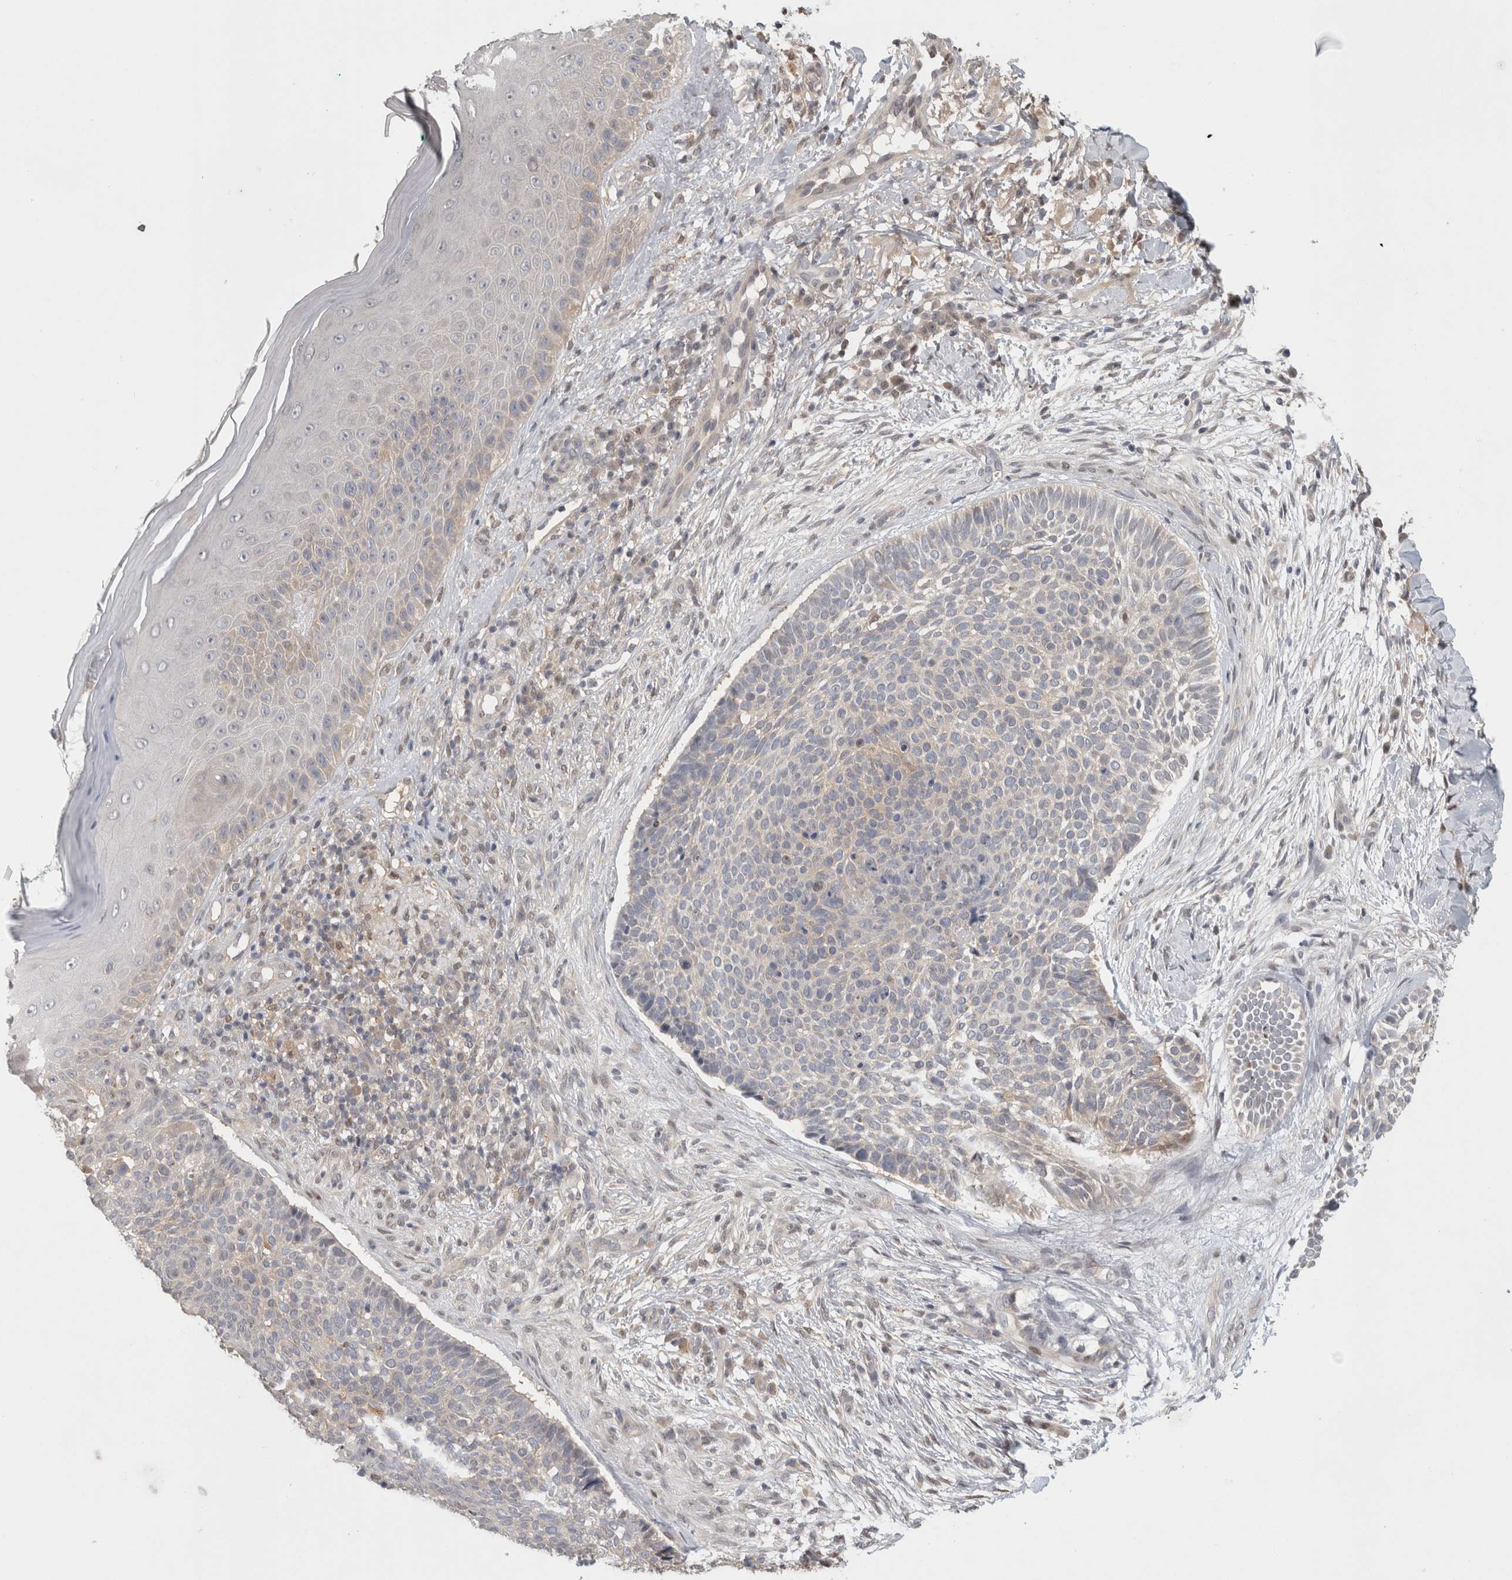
{"staining": {"intensity": "negative", "quantity": "none", "location": "none"}, "tissue": "skin cancer", "cell_type": "Tumor cells", "image_type": "cancer", "snomed": [{"axis": "morphology", "description": "Normal tissue, NOS"}, {"axis": "morphology", "description": "Basal cell carcinoma"}, {"axis": "topography", "description": "Skin"}], "caption": "Immunohistochemistry micrograph of neoplastic tissue: human skin cancer (basal cell carcinoma) stained with DAB (3,3'-diaminobenzidine) shows no significant protein expression in tumor cells.", "gene": "PIGP", "patient": {"sex": "male", "age": 67}}